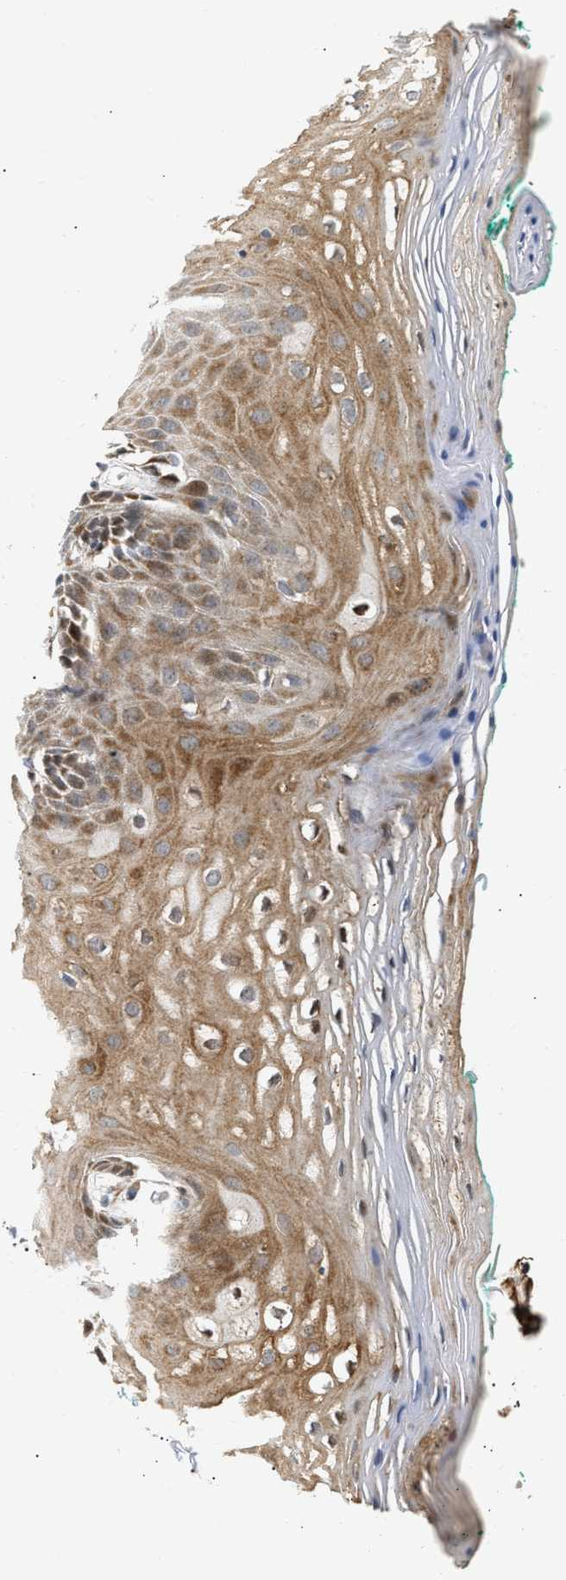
{"staining": {"intensity": "moderate", "quantity": ">75%", "location": "cytoplasmic/membranous"}, "tissue": "oral mucosa", "cell_type": "Squamous epithelial cells", "image_type": "normal", "snomed": [{"axis": "morphology", "description": "Normal tissue, NOS"}, {"axis": "topography", "description": "Skeletal muscle"}, {"axis": "topography", "description": "Oral tissue"}, {"axis": "topography", "description": "Peripheral nerve tissue"}], "caption": "Protein staining by immunohistochemistry (IHC) exhibits moderate cytoplasmic/membranous staining in about >75% of squamous epithelial cells in unremarkable oral mucosa.", "gene": "DEPTOR", "patient": {"sex": "female", "age": 84}}